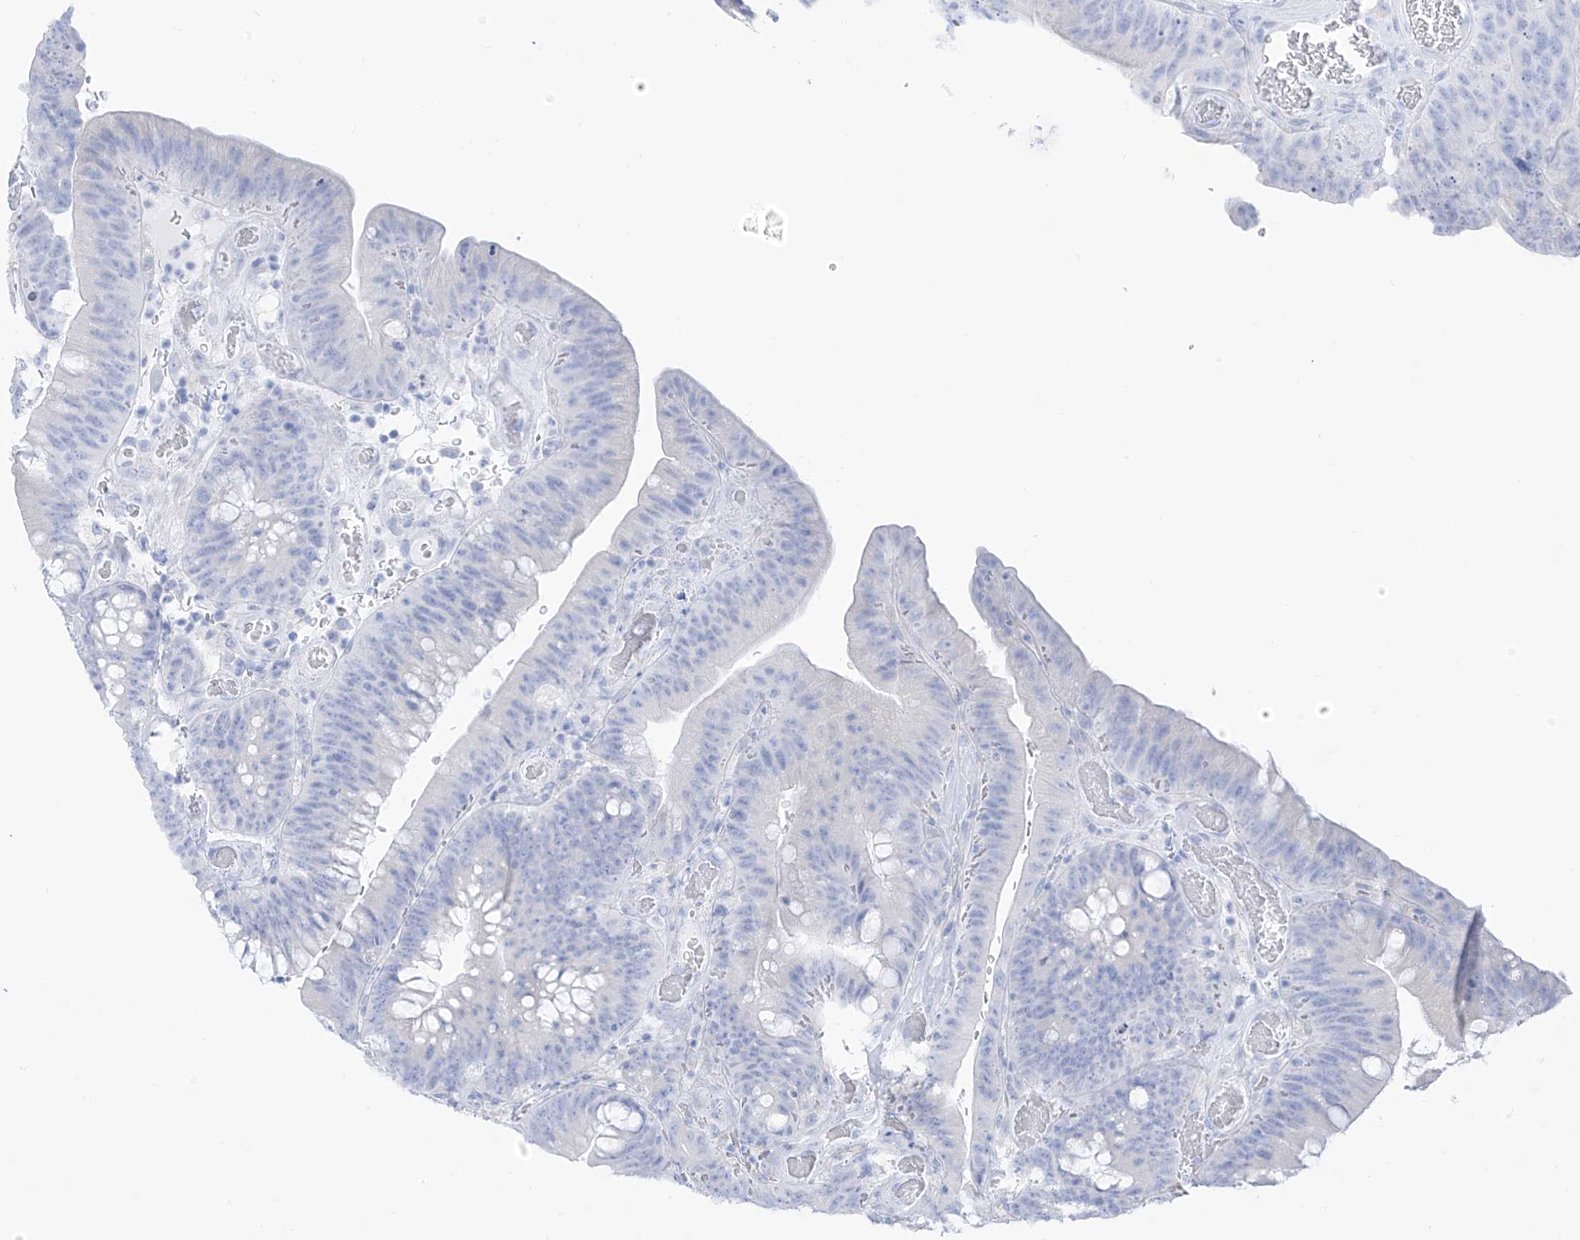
{"staining": {"intensity": "negative", "quantity": "none", "location": "none"}, "tissue": "colorectal cancer", "cell_type": "Tumor cells", "image_type": "cancer", "snomed": [{"axis": "morphology", "description": "Normal tissue, NOS"}, {"axis": "topography", "description": "Colon"}], "caption": "Human colorectal cancer stained for a protein using immunohistochemistry (IHC) reveals no positivity in tumor cells.", "gene": "RCN2", "patient": {"sex": "female", "age": 82}}